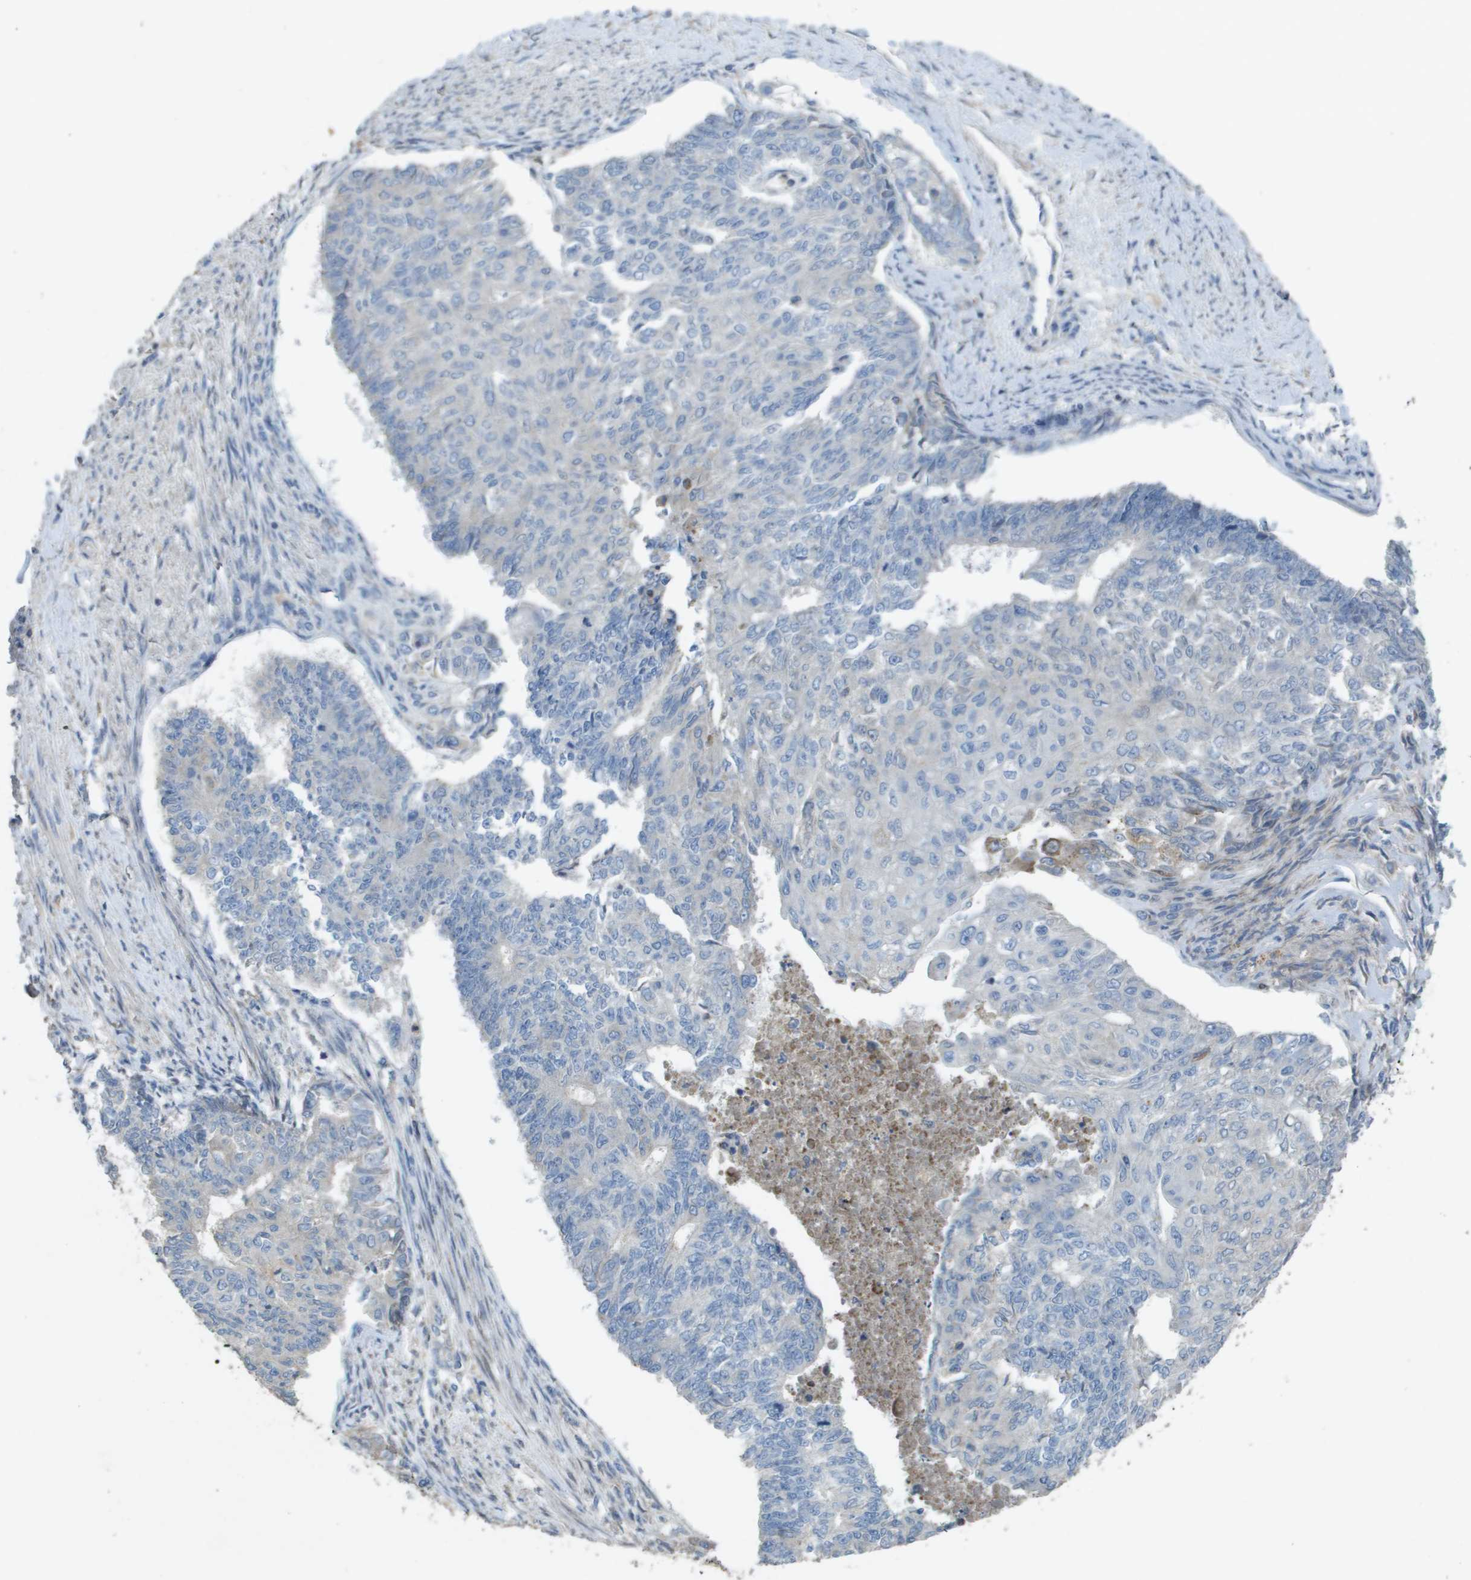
{"staining": {"intensity": "negative", "quantity": "none", "location": "none"}, "tissue": "endometrial cancer", "cell_type": "Tumor cells", "image_type": "cancer", "snomed": [{"axis": "morphology", "description": "Adenocarcinoma, NOS"}, {"axis": "topography", "description": "Endometrium"}], "caption": "A micrograph of human endometrial cancer is negative for staining in tumor cells.", "gene": "CLCA4", "patient": {"sex": "female", "age": 32}}